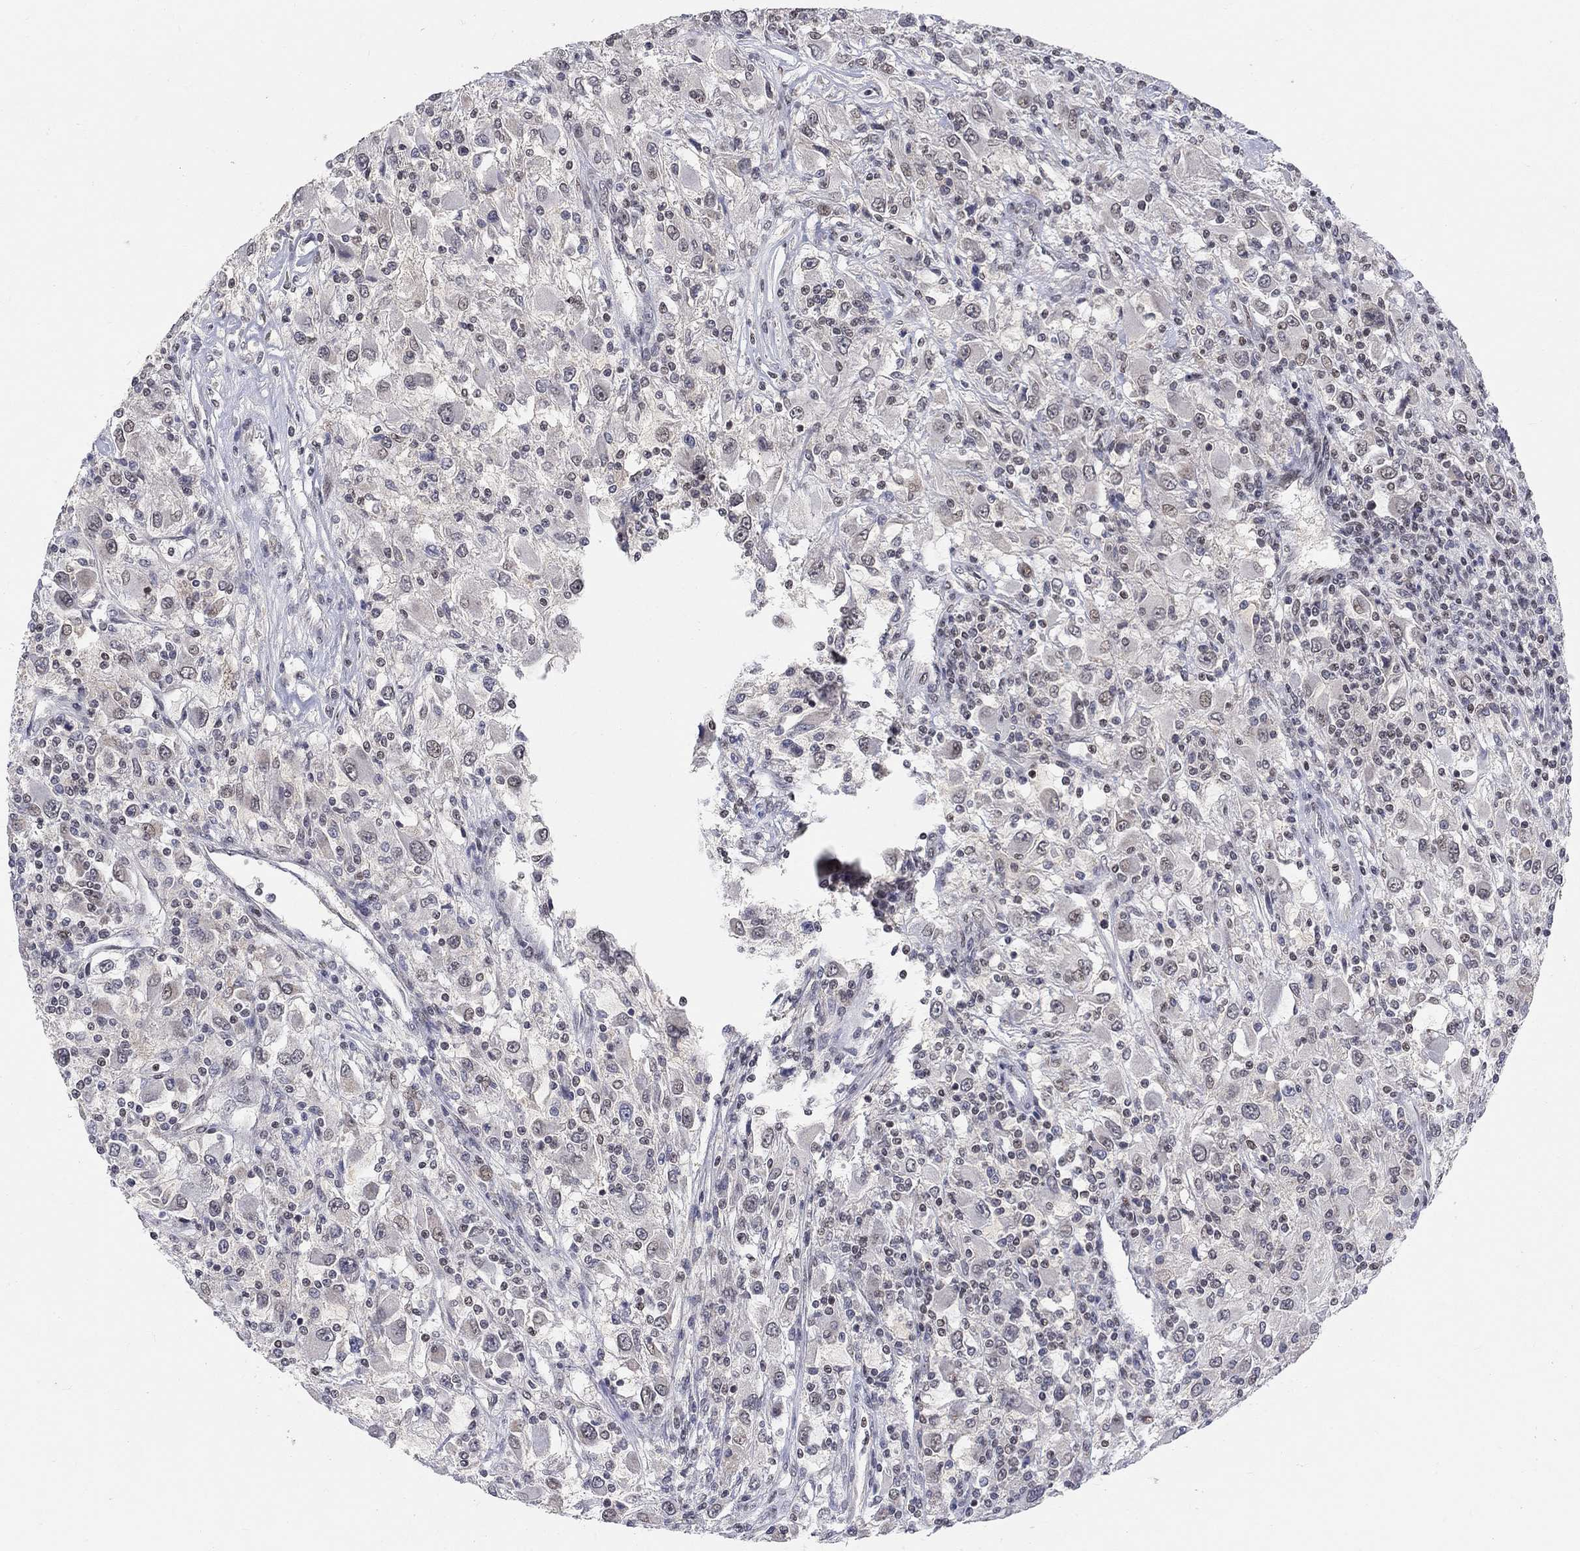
{"staining": {"intensity": "negative", "quantity": "none", "location": "none"}, "tissue": "renal cancer", "cell_type": "Tumor cells", "image_type": "cancer", "snomed": [{"axis": "morphology", "description": "Adenocarcinoma, NOS"}, {"axis": "topography", "description": "Kidney"}], "caption": "Tumor cells are negative for brown protein staining in renal adenocarcinoma.", "gene": "KLF12", "patient": {"sex": "female", "age": 67}}